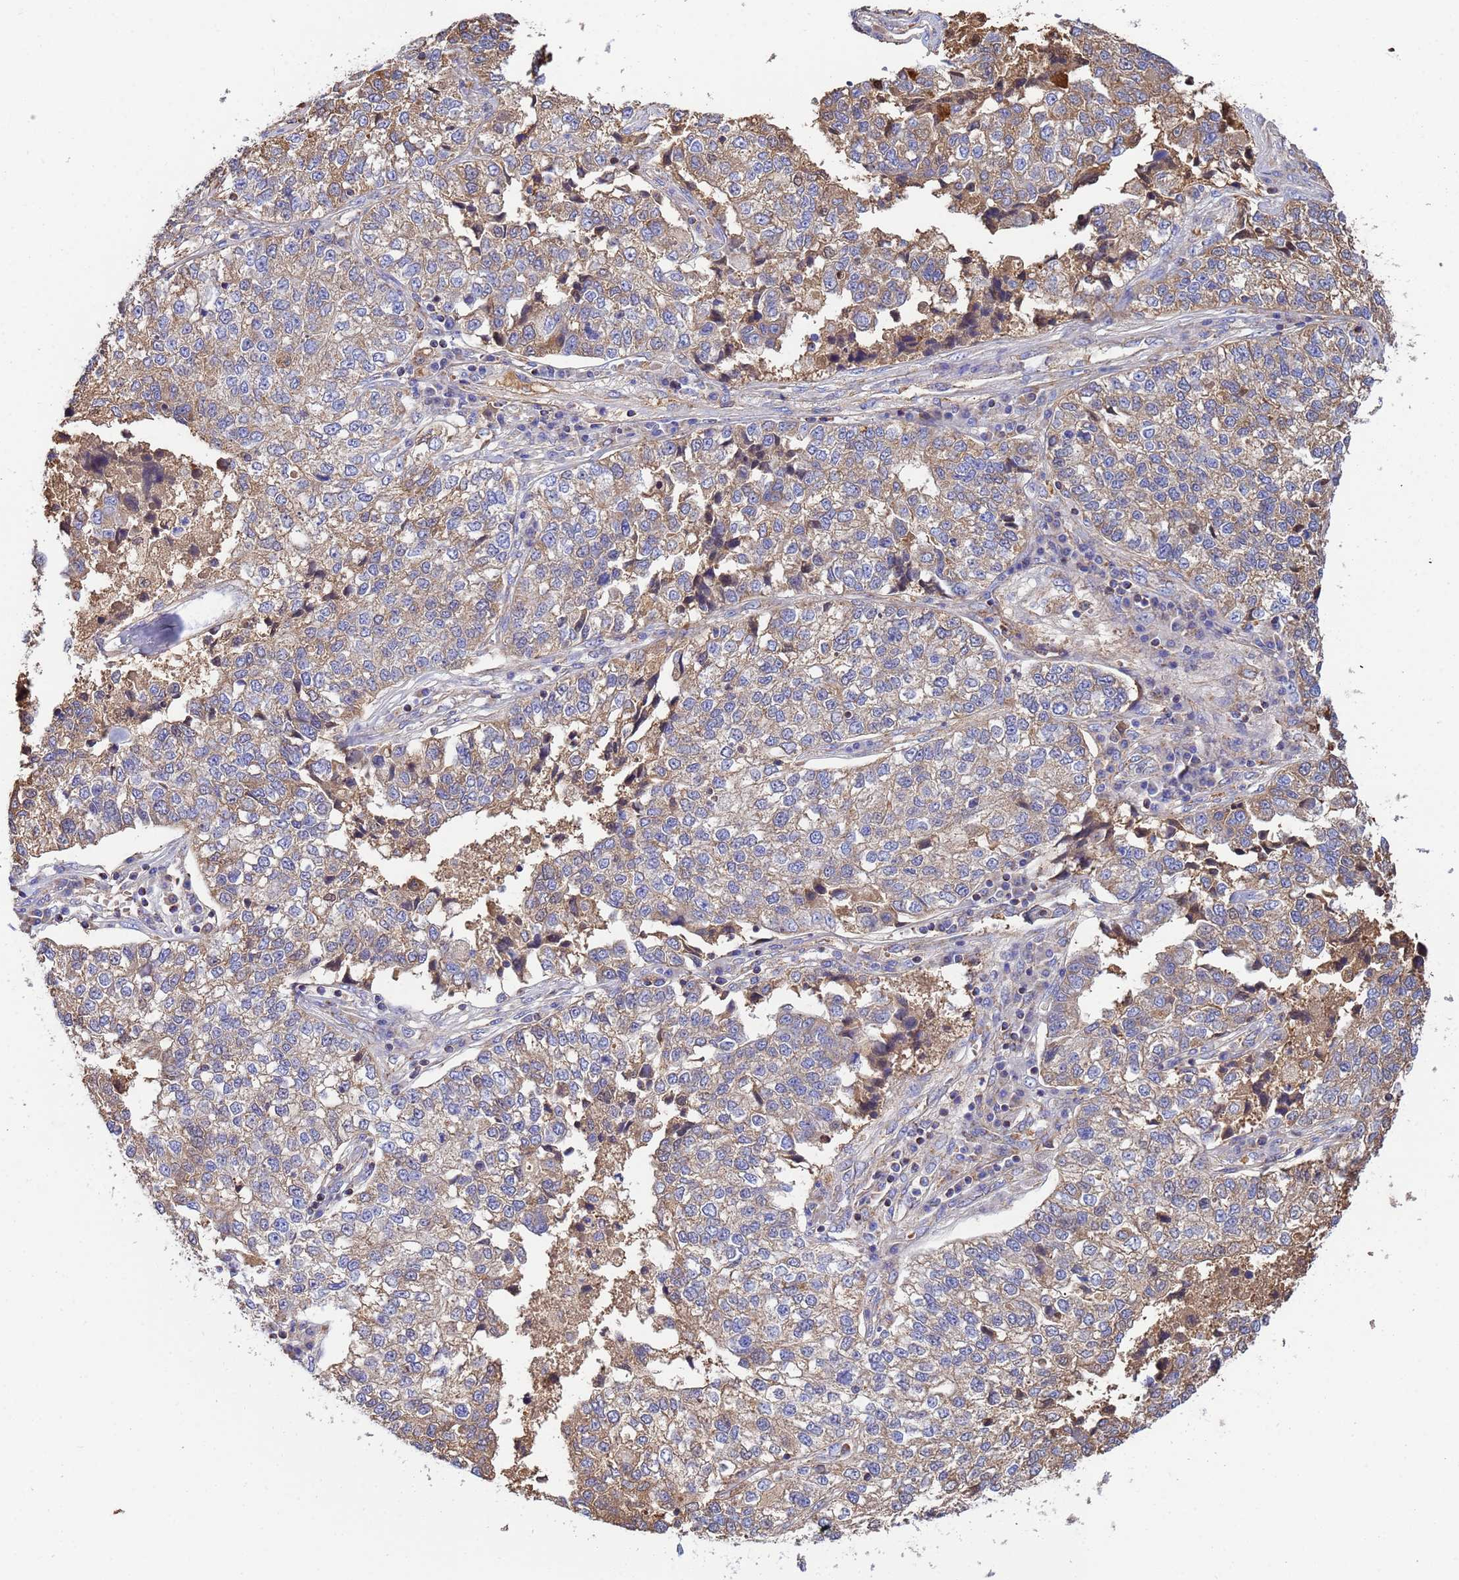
{"staining": {"intensity": "moderate", "quantity": ">75%", "location": "cytoplasmic/membranous"}, "tissue": "lung cancer", "cell_type": "Tumor cells", "image_type": "cancer", "snomed": [{"axis": "morphology", "description": "Adenocarcinoma, NOS"}, {"axis": "topography", "description": "Lung"}], "caption": "This image displays immunohistochemistry staining of human lung adenocarcinoma, with medium moderate cytoplasmic/membranous positivity in approximately >75% of tumor cells.", "gene": "GLUD1", "patient": {"sex": "male", "age": 49}}